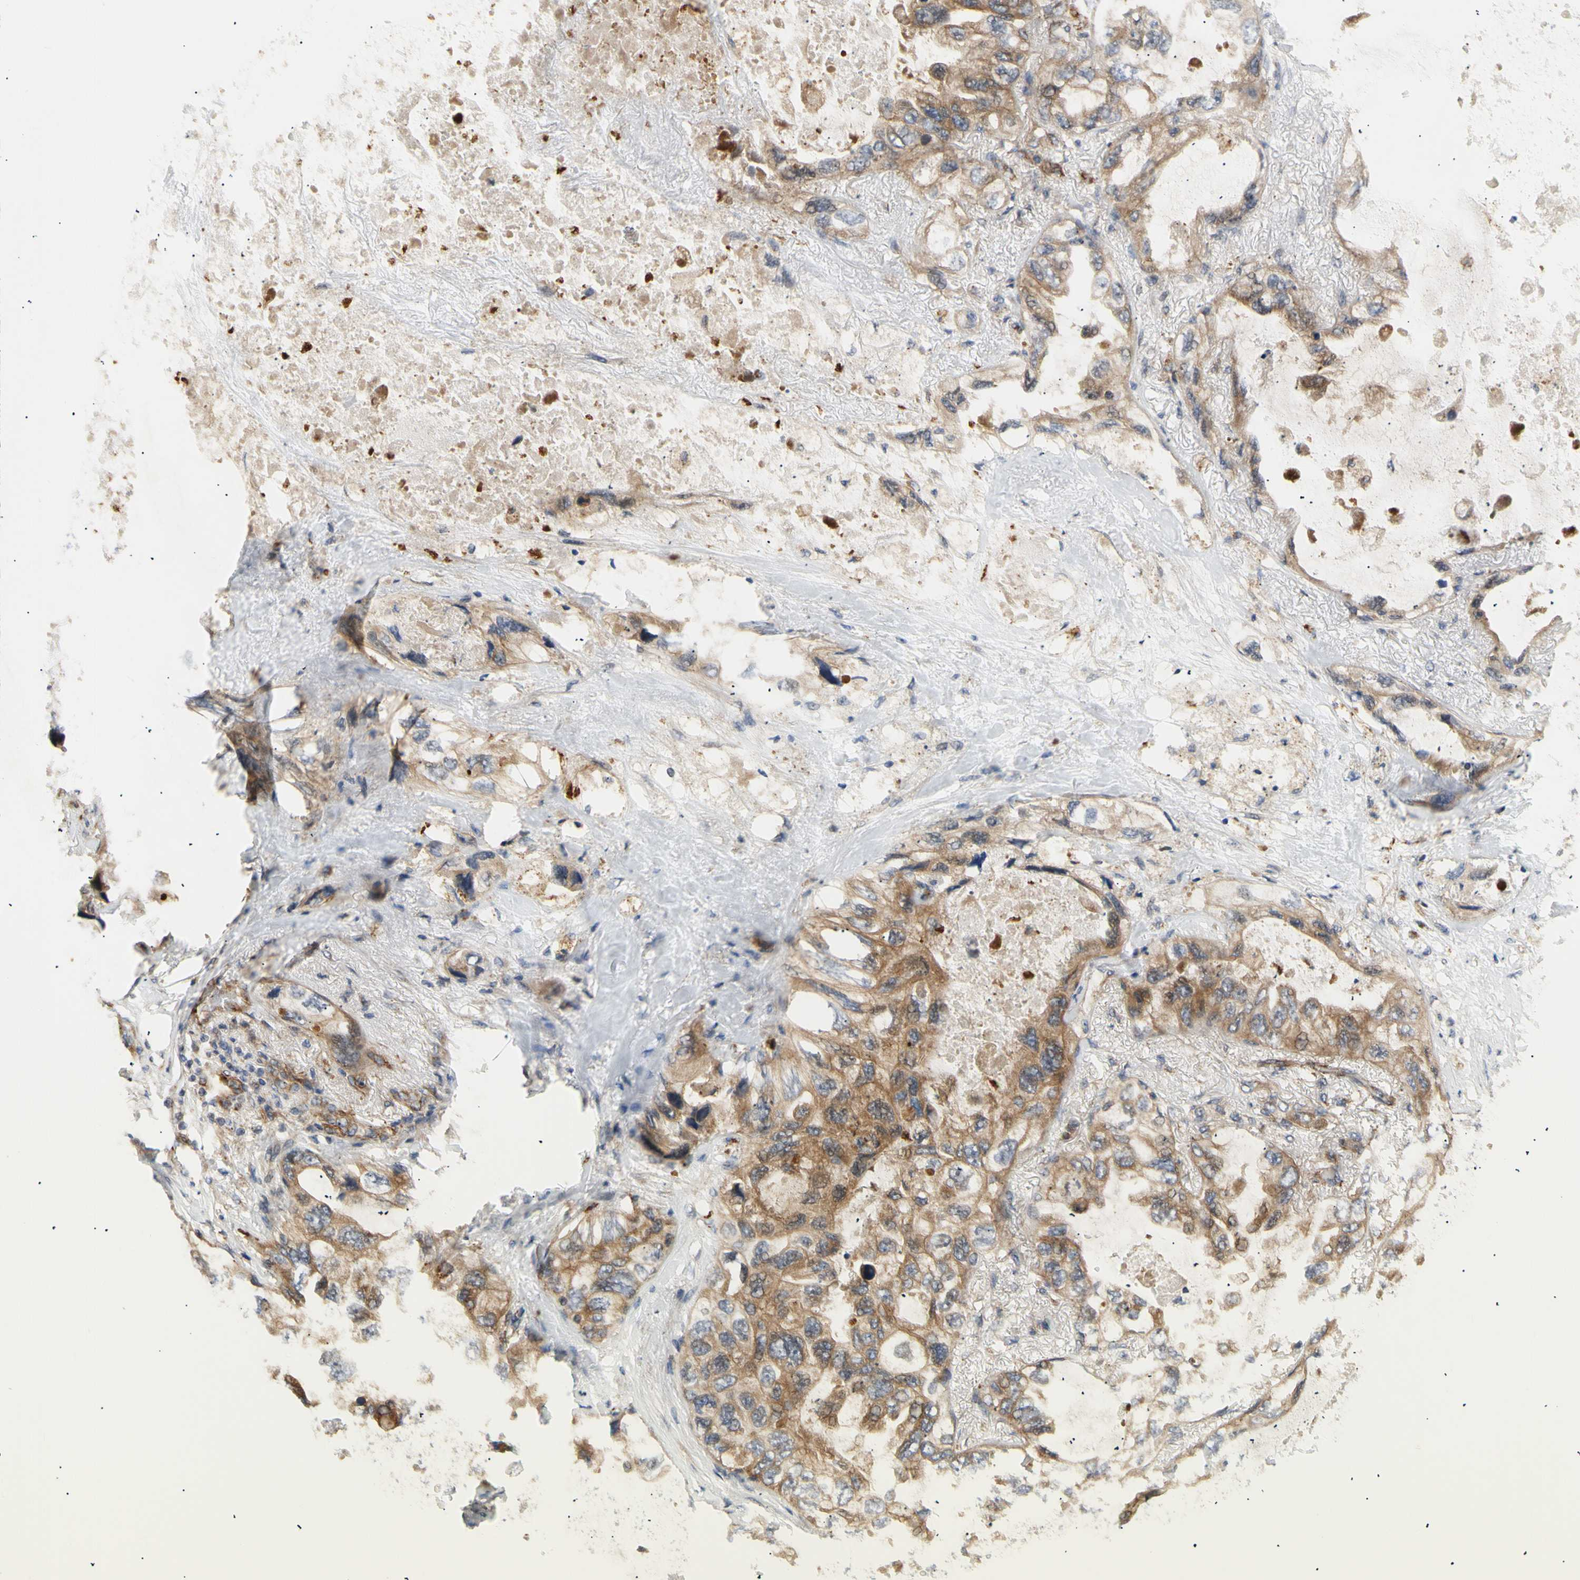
{"staining": {"intensity": "moderate", "quantity": ">75%", "location": "cytoplasmic/membranous"}, "tissue": "lung cancer", "cell_type": "Tumor cells", "image_type": "cancer", "snomed": [{"axis": "morphology", "description": "Squamous cell carcinoma, NOS"}, {"axis": "topography", "description": "Lung"}], "caption": "IHC micrograph of neoplastic tissue: lung cancer (squamous cell carcinoma) stained using immunohistochemistry (IHC) reveals medium levels of moderate protein expression localized specifically in the cytoplasmic/membranous of tumor cells, appearing as a cytoplasmic/membranous brown color.", "gene": "TUBG2", "patient": {"sex": "female", "age": 73}}